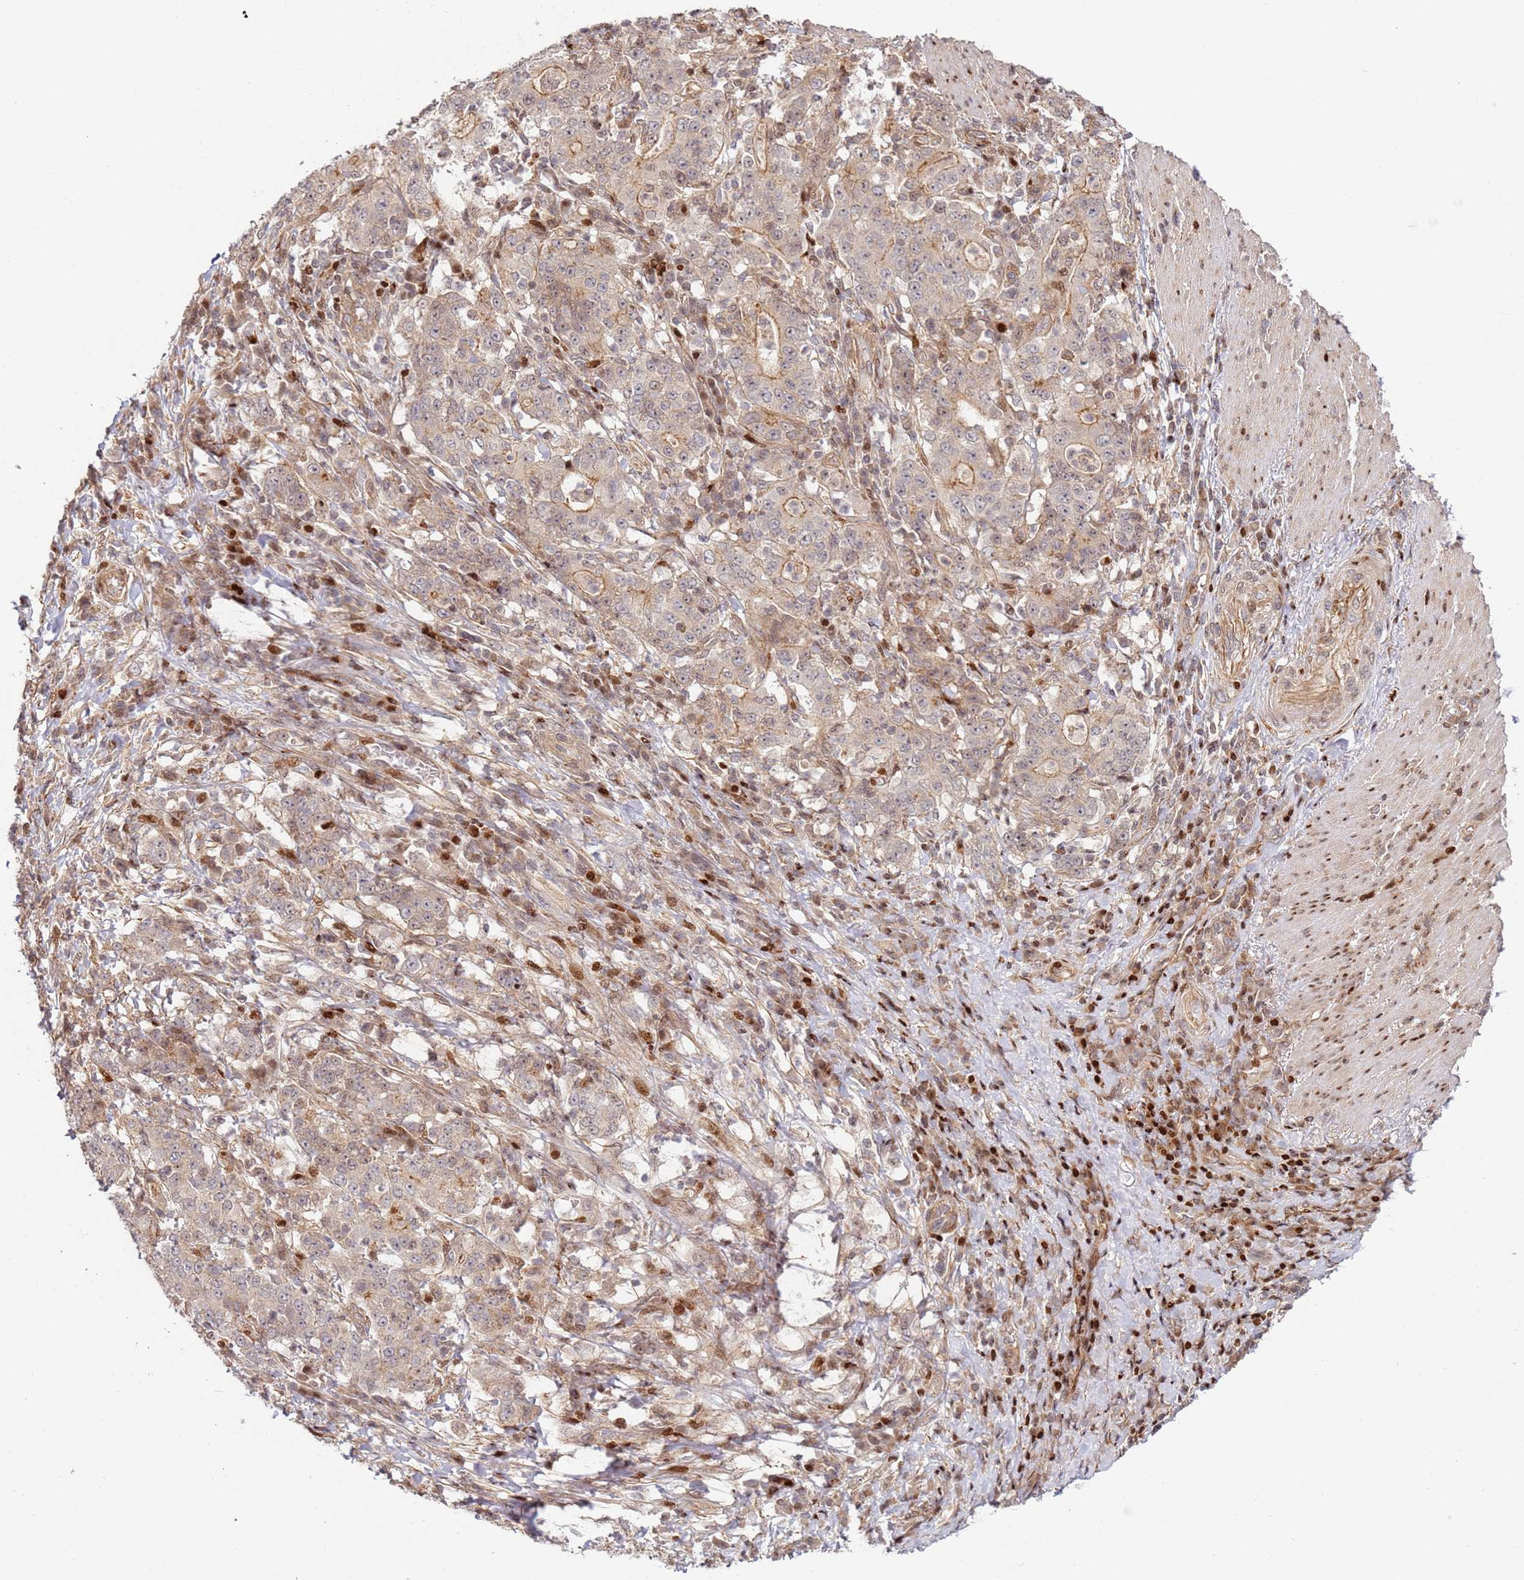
{"staining": {"intensity": "weak", "quantity": "<25%", "location": "cytoplasmic/membranous"}, "tissue": "stomach cancer", "cell_type": "Tumor cells", "image_type": "cancer", "snomed": [{"axis": "morphology", "description": "Normal tissue, NOS"}, {"axis": "morphology", "description": "Adenocarcinoma, NOS"}, {"axis": "topography", "description": "Stomach, upper"}, {"axis": "topography", "description": "Stomach"}], "caption": "The micrograph shows no significant staining in tumor cells of stomach cancer. Brightfield microscopy of IHC stained with DAB (3,3'-diaminobenzidine) (brown) and hematoxylin (blue), captured at high magnification.", "gene": "TMEM233", "patient": {"sex": "male", "age": 59}}